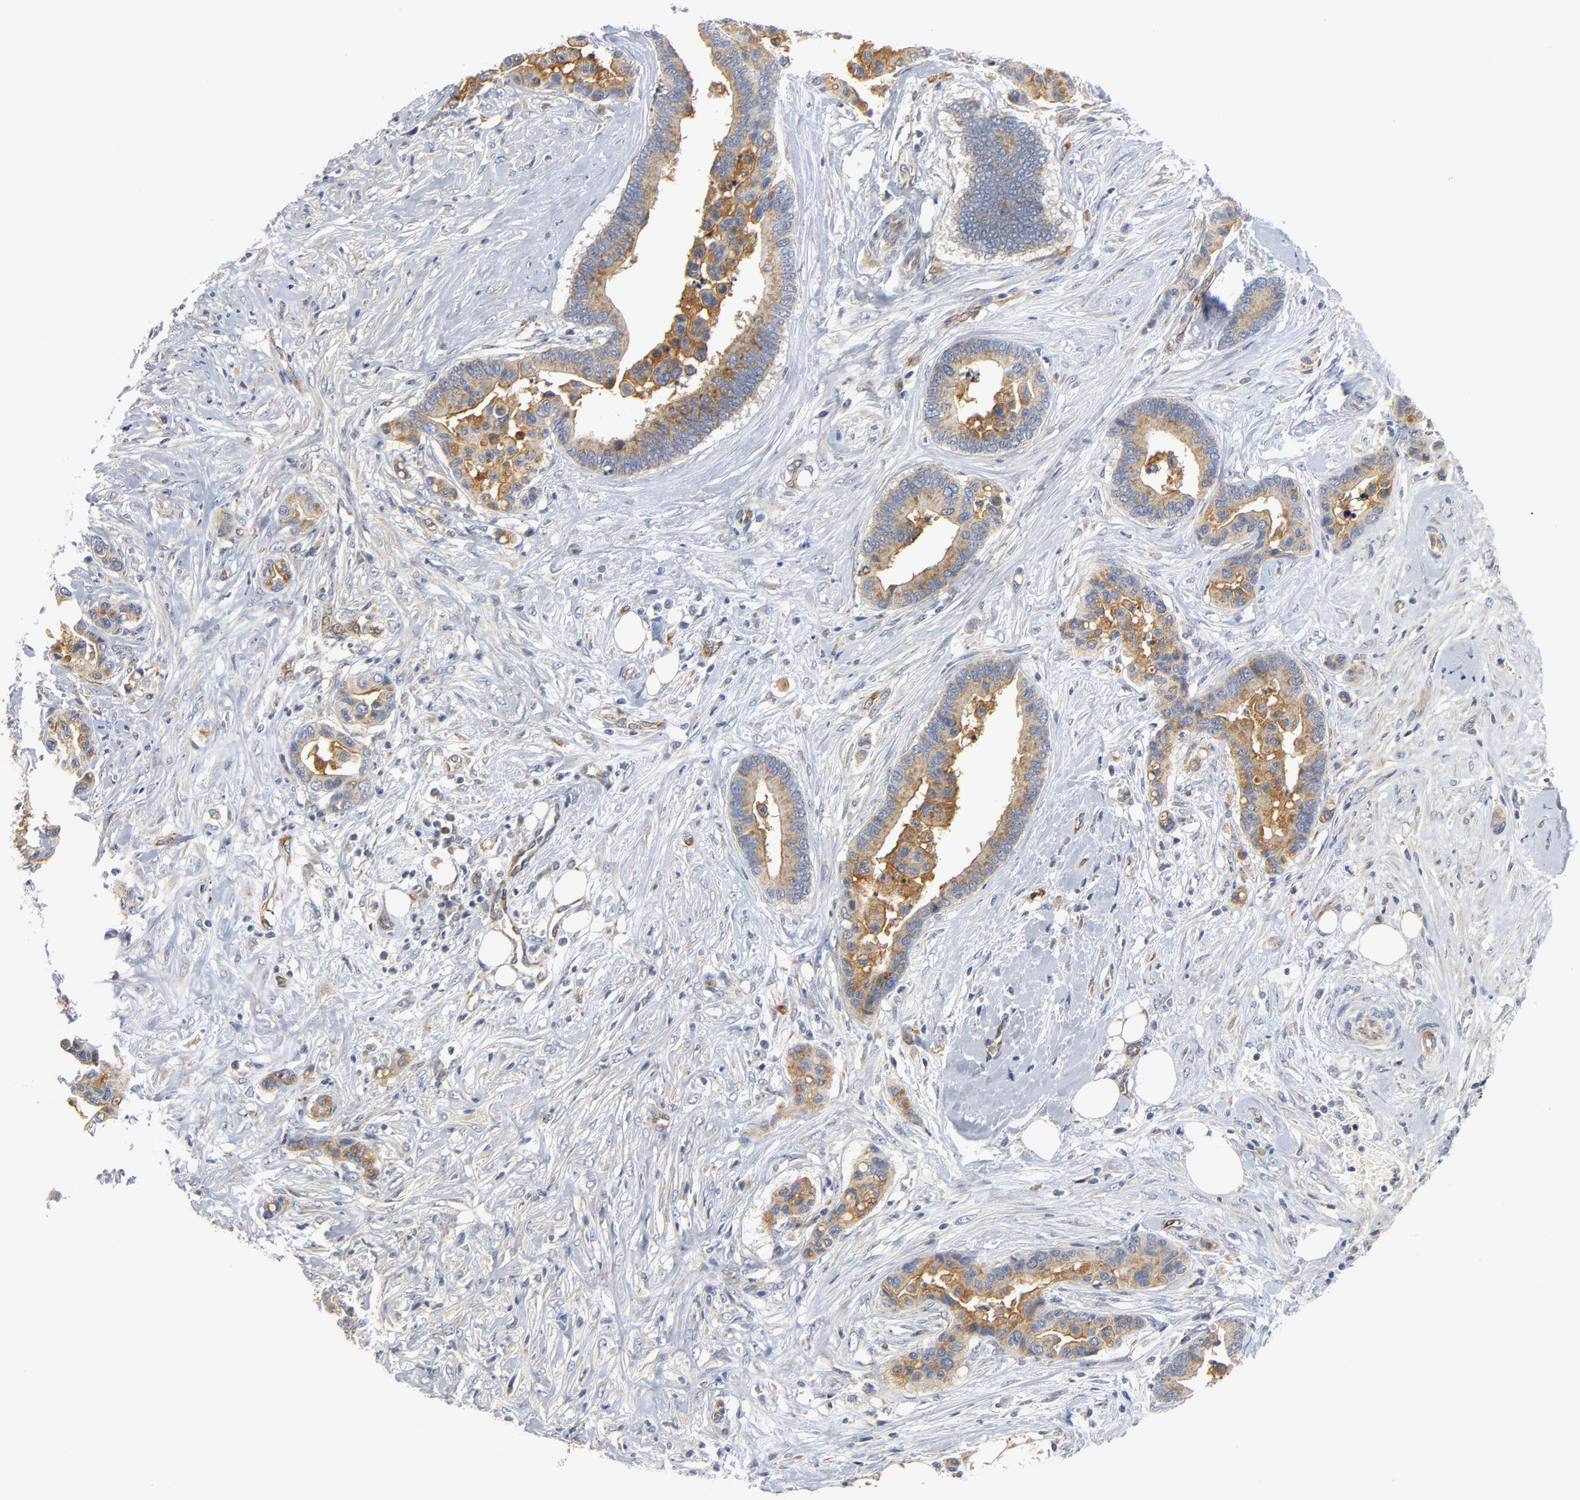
{"staining": {"intensity": "moderate", "quantity": ">75%", "location": "cytoplasmic/membranous"}, "tissue": "colorectal cancer", "cell_type": "Tumor cells", "image_type": "cancer", "snomed": [{"axis": "morphology", "description": "Adenocarcinoma, NOS"}, {"axis": "topography", "description": "Colon"}], "caption": "About >75% of tumor cells in human colorectal cancer show moderate cytoplasmic/membranous protein expression as visualized by brown immunohistochemical staining.", "gene": "RAPGEF4", "patient": {"sex": "male", "age": 82}}